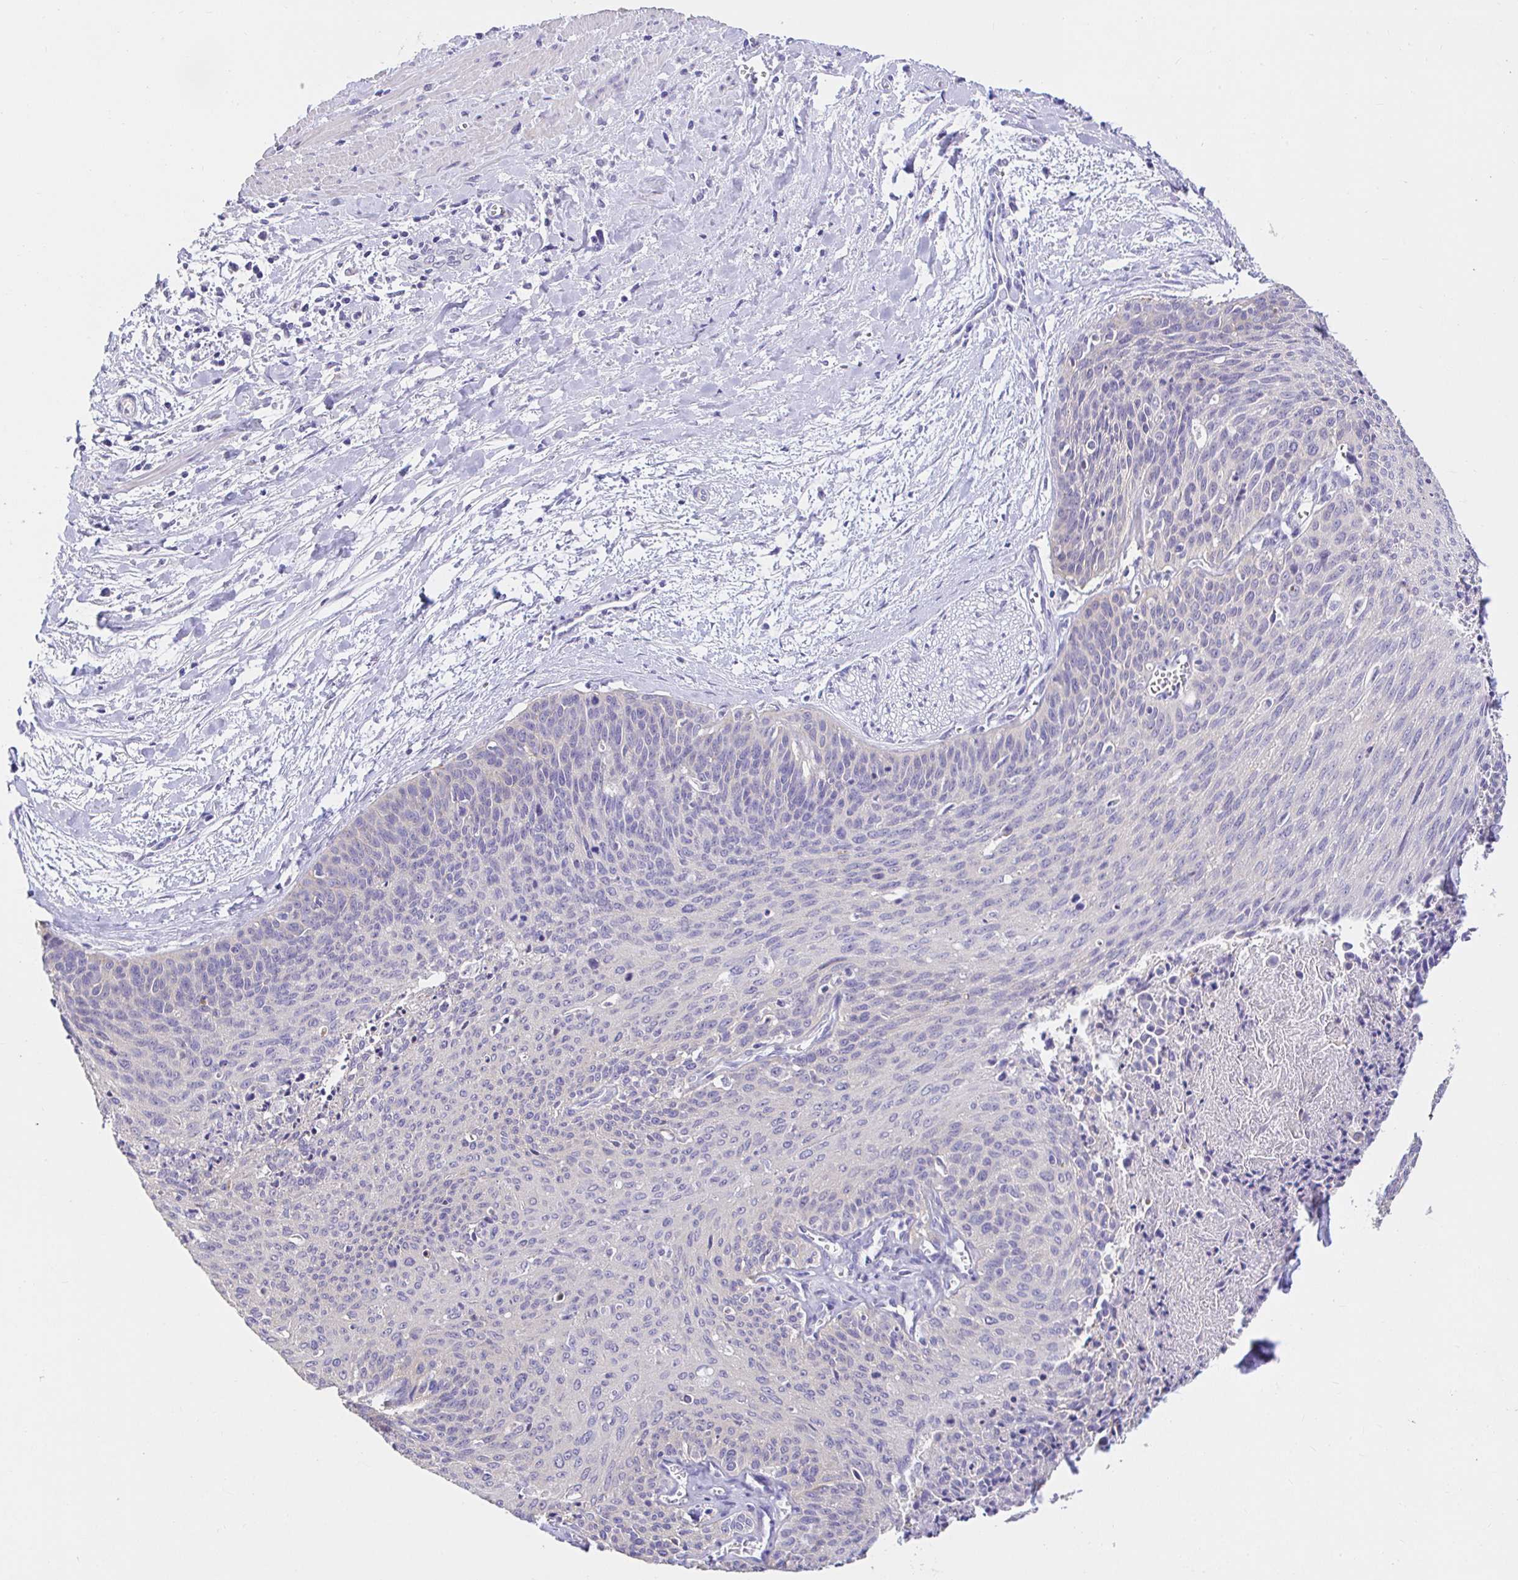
{"staining": {"intensity": "negative", "quantity": "none", "location": "none"}, "tissue": "cervical cancer", "cell_type": "Tumor cells", "image_type": "cancer", "snomed": [{"axis": "morphology", "description": "Squamous cell carcinoma, NOS"}, {"axis": "topography", "description": "Cervix"}], "caption": "An immunohistochemistry micrograph of squamous cell carcinoma (cervical) is shown. There is no staining in tumor cells of squamous cell carcinoma (cervical).", "gene": "CDO1", "patient": {"sex": "female", "age": 55}}